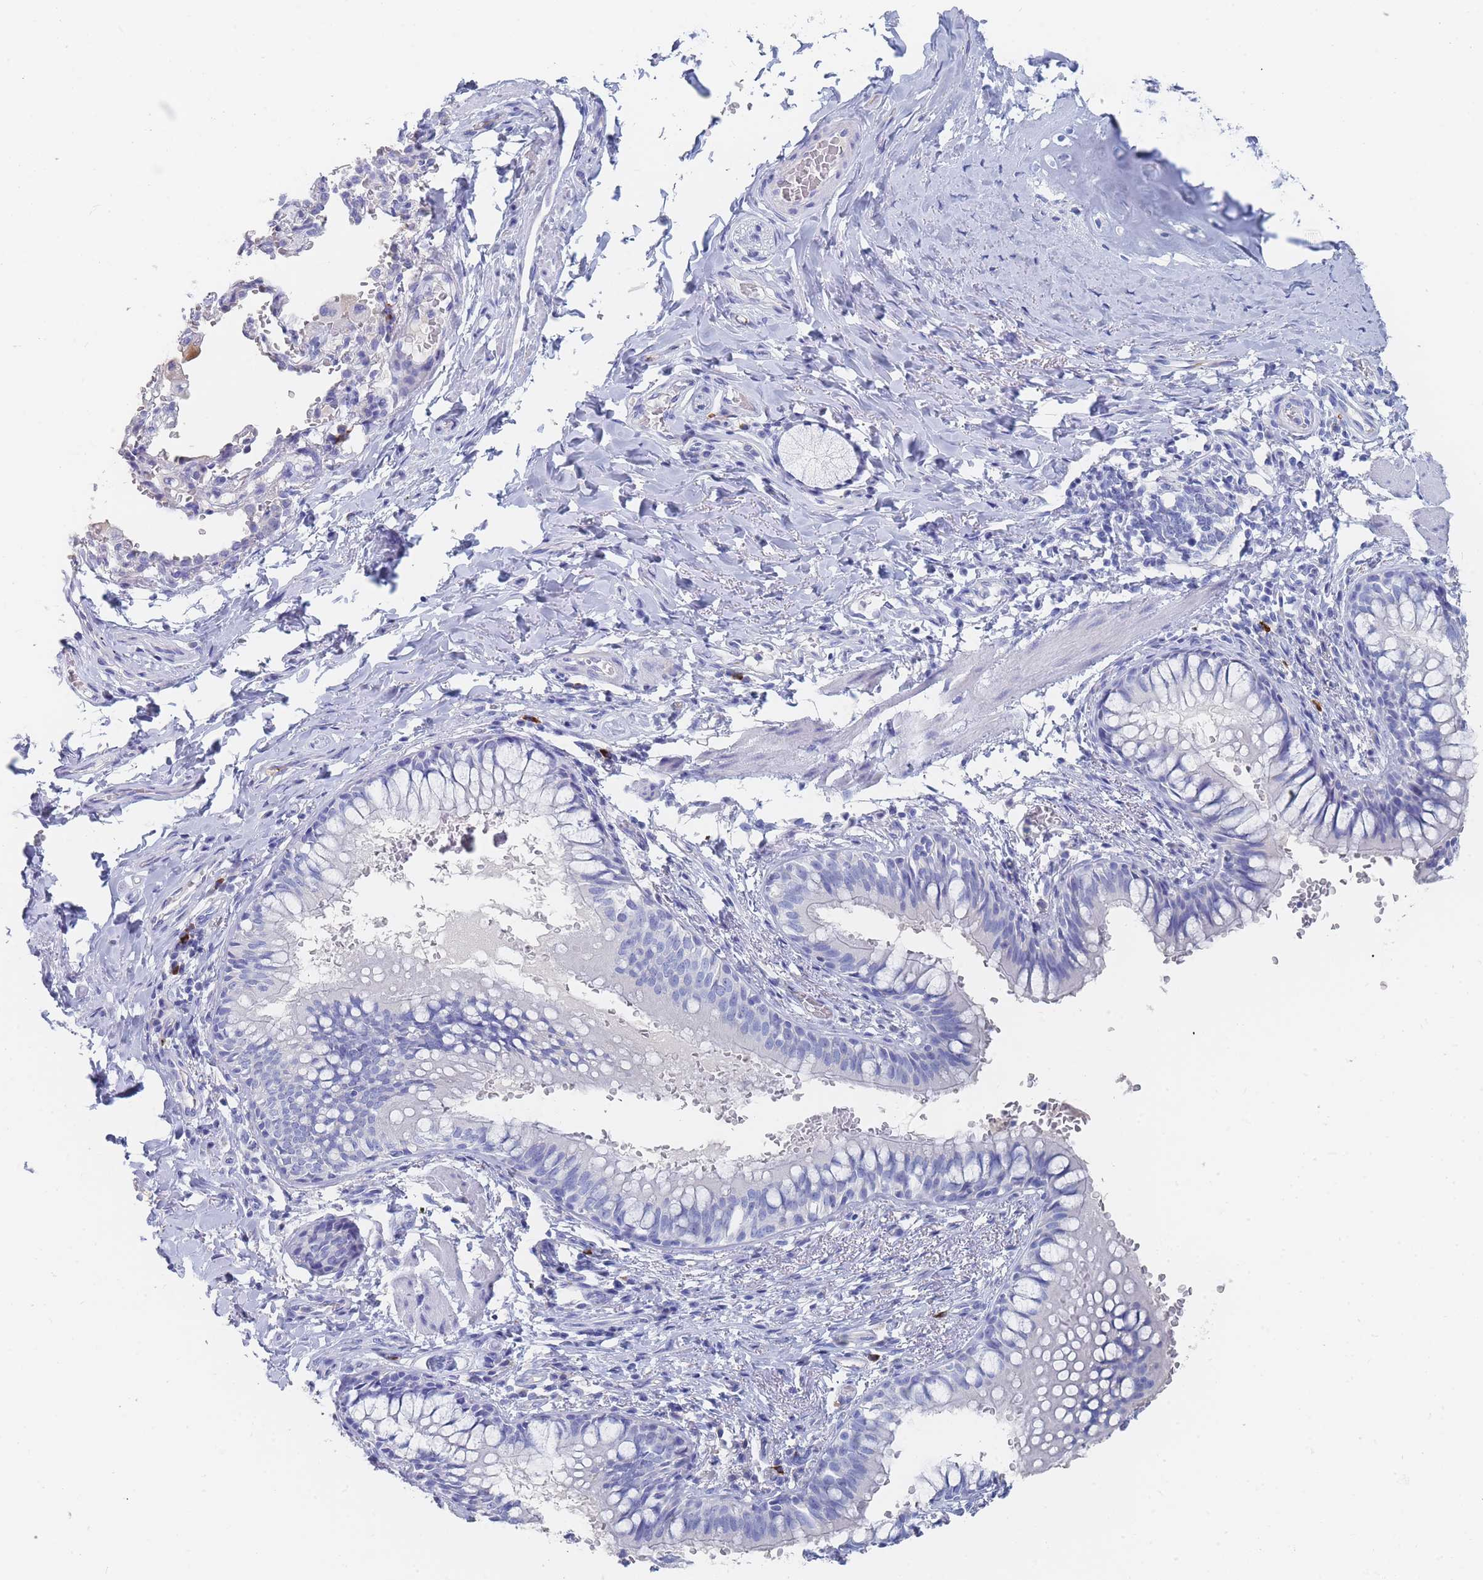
{"staining": {"intensity": "negative", "quantity": "none", "location": "none"}, "tissue": "bronchus", "cell_type": "Respiratory epithelial cells", "image_type": "normal", "snomed": [{"axis": "morphology", "description": "Normal tissue, NOS"}, {"axis": "topography", "description": "Cartilage tissue"}, {"axis": "topography", "description": "Bronchus"}], "caption": "DAB immunohistochemical staining of unremarkable bronchus reveals no significant staining in respiratory epithelial cells. (DAB (3,3'-diaminobenzidine) IHC visualized using brightfield microscopy, high magnification).", "gene": "SLC25A35", "patient": {"sex": "female", "age": 36}}